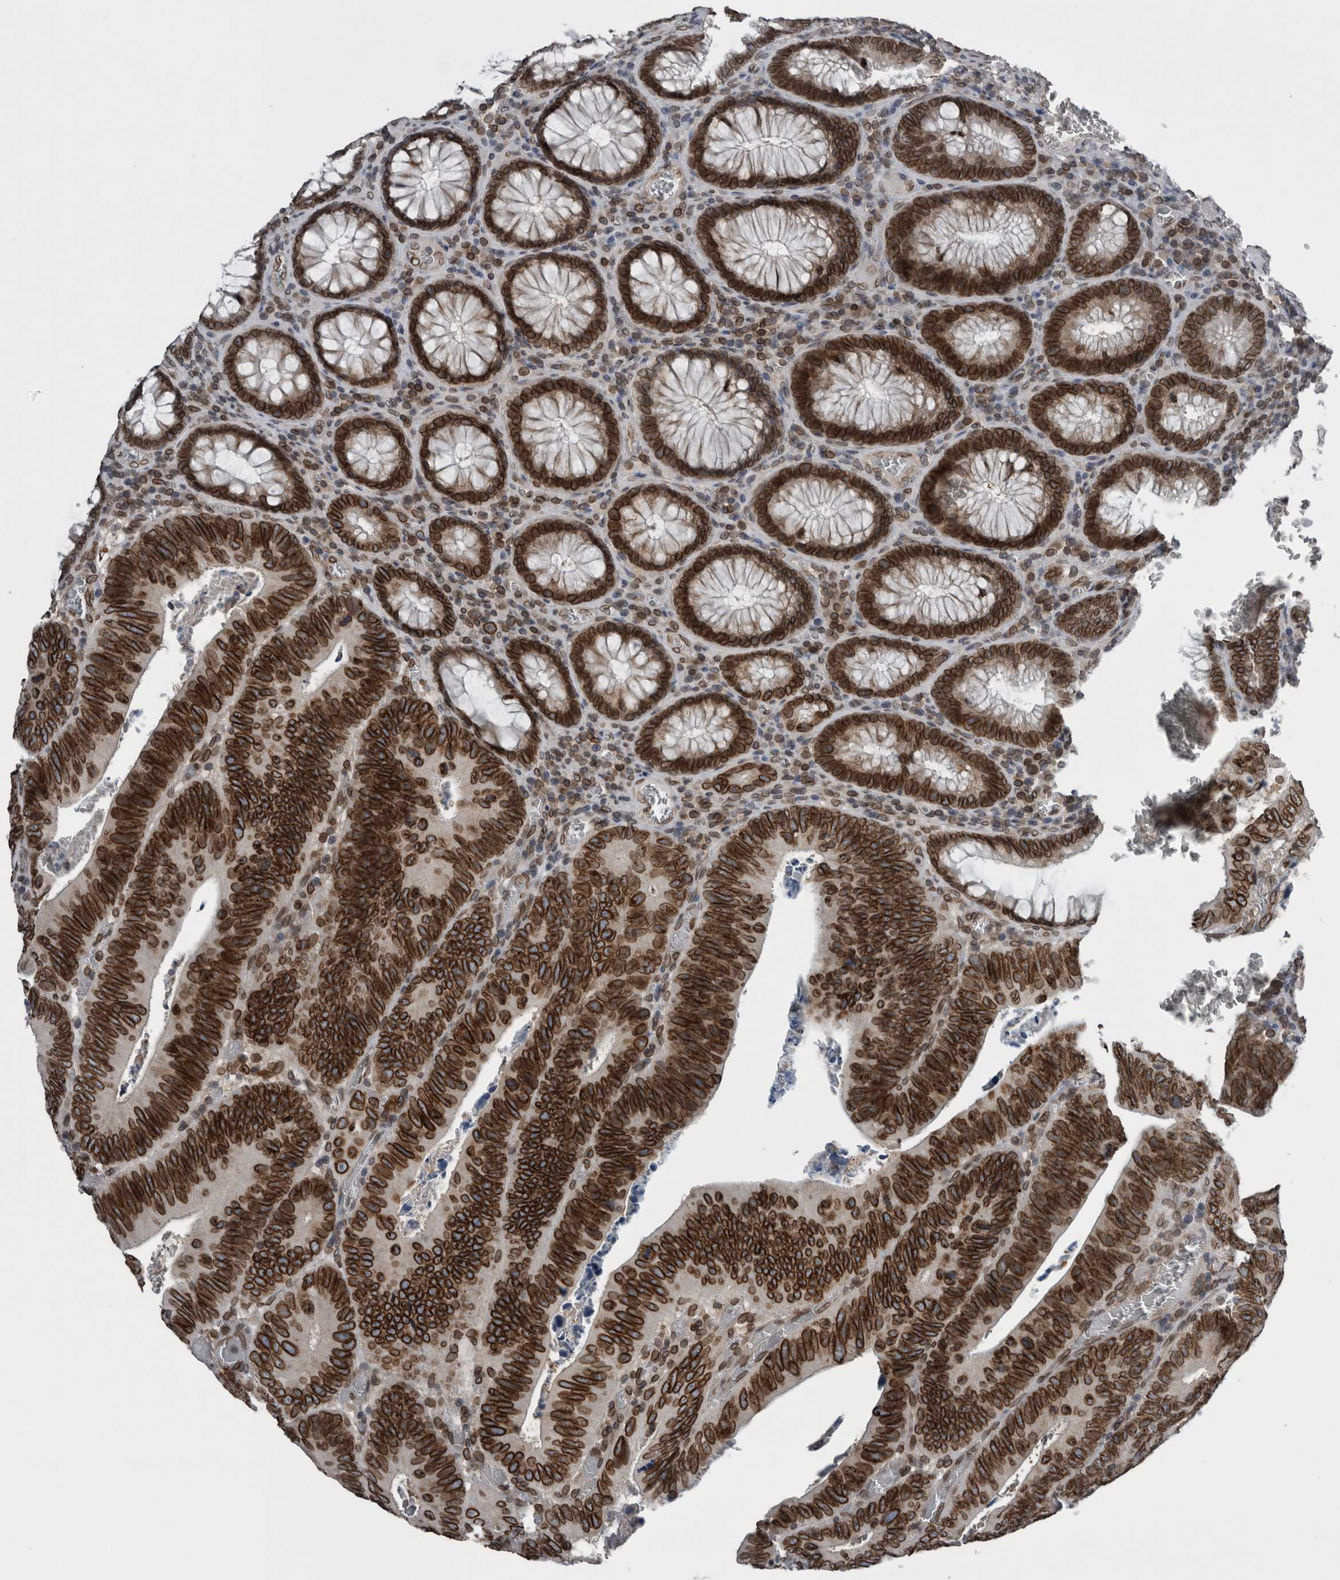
{"staining": {"intensity": "strong", "quantity": ">75%", "location": "cytoplasmic/membranous,nuclear"}, "tissue": "colorectal cancer", "cell_type": "Tumor cells", "image_type": "cancer", "snomed": [{"axis": "morphology", "description": "Inflammation, NOS"}, {"axis": "morphology", "description": "Adenocarcinoma, NOS"}, {"axis": "topography", "description": "Colon"}], "caption": "Immunohistochemistry (IHC) staining of colorectal cancer, which demonstrates high levels of strong cytoplasmic/membranous and nuclear staining in approximately >75% of tumor cells indicating strong cytoplasmic/membranous and nuclear protein staining. The staining was performed using DAB (3,3'-diaminobenzidine) (brown) for protein detection and nuclei were counterstained in hematoxylin (blue).", "gene": "RANBP2", "patient": {"sex": "male", "age": 72}}